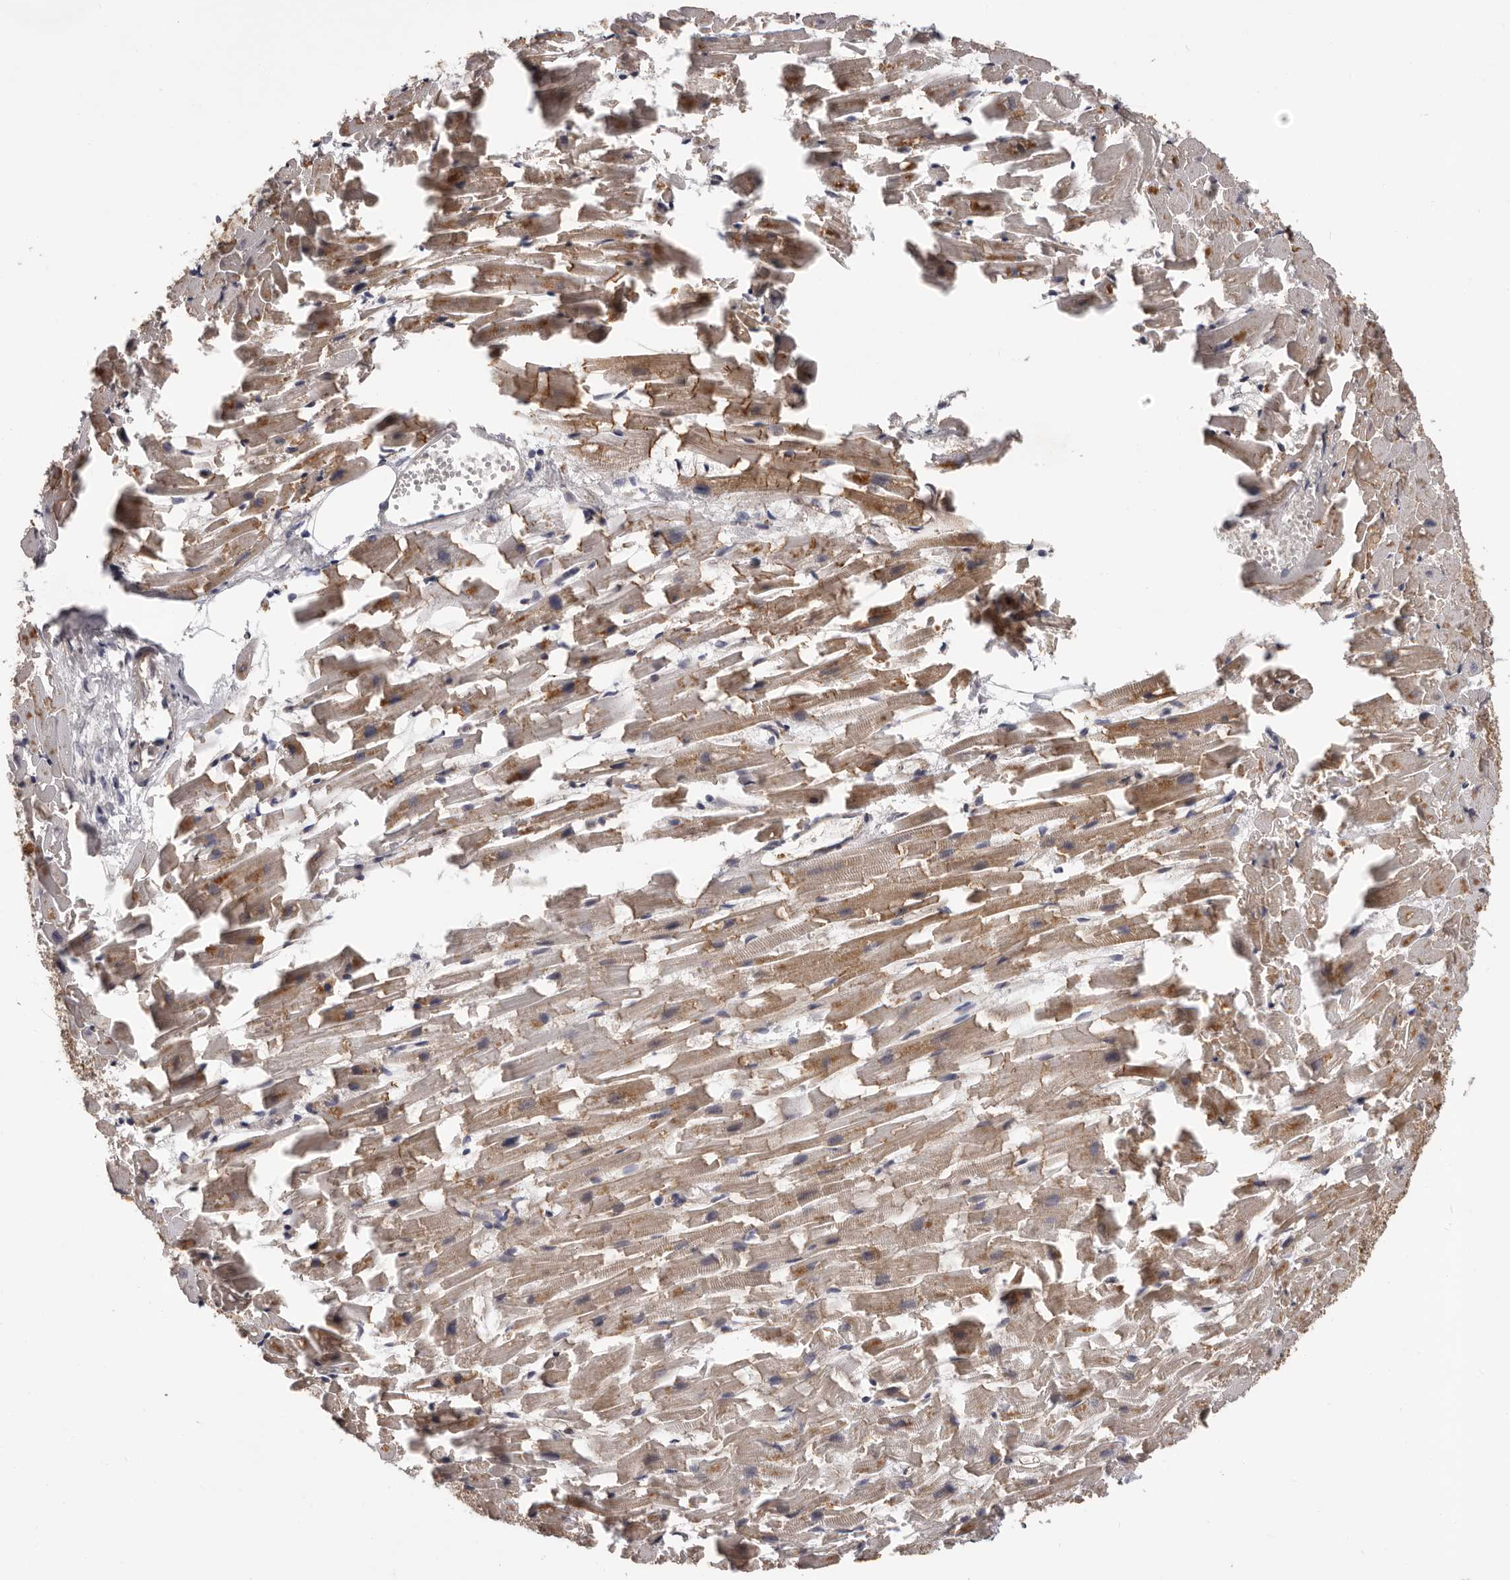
{"staining": {"intensity": "moderate", "quantity": ">75%", "location": "cytoplasmic/membranous"}, "tissue": "heart muscle", "cell_type": "Cardiomyocytes", "image_type": "normal", "snomed": [{"axis": "morphology", "description": "Normal tissue, NOS"}, {"axis": "topography", "description": "Heart"}], "caption": "Protein expression analysis of benign human heart muscle reveals moderate cytoplasmic/membranous expression in about >75% of cardiomyocytes.", "gene": "VPS37A", "patient": {"sex": "female", "age": 64}}